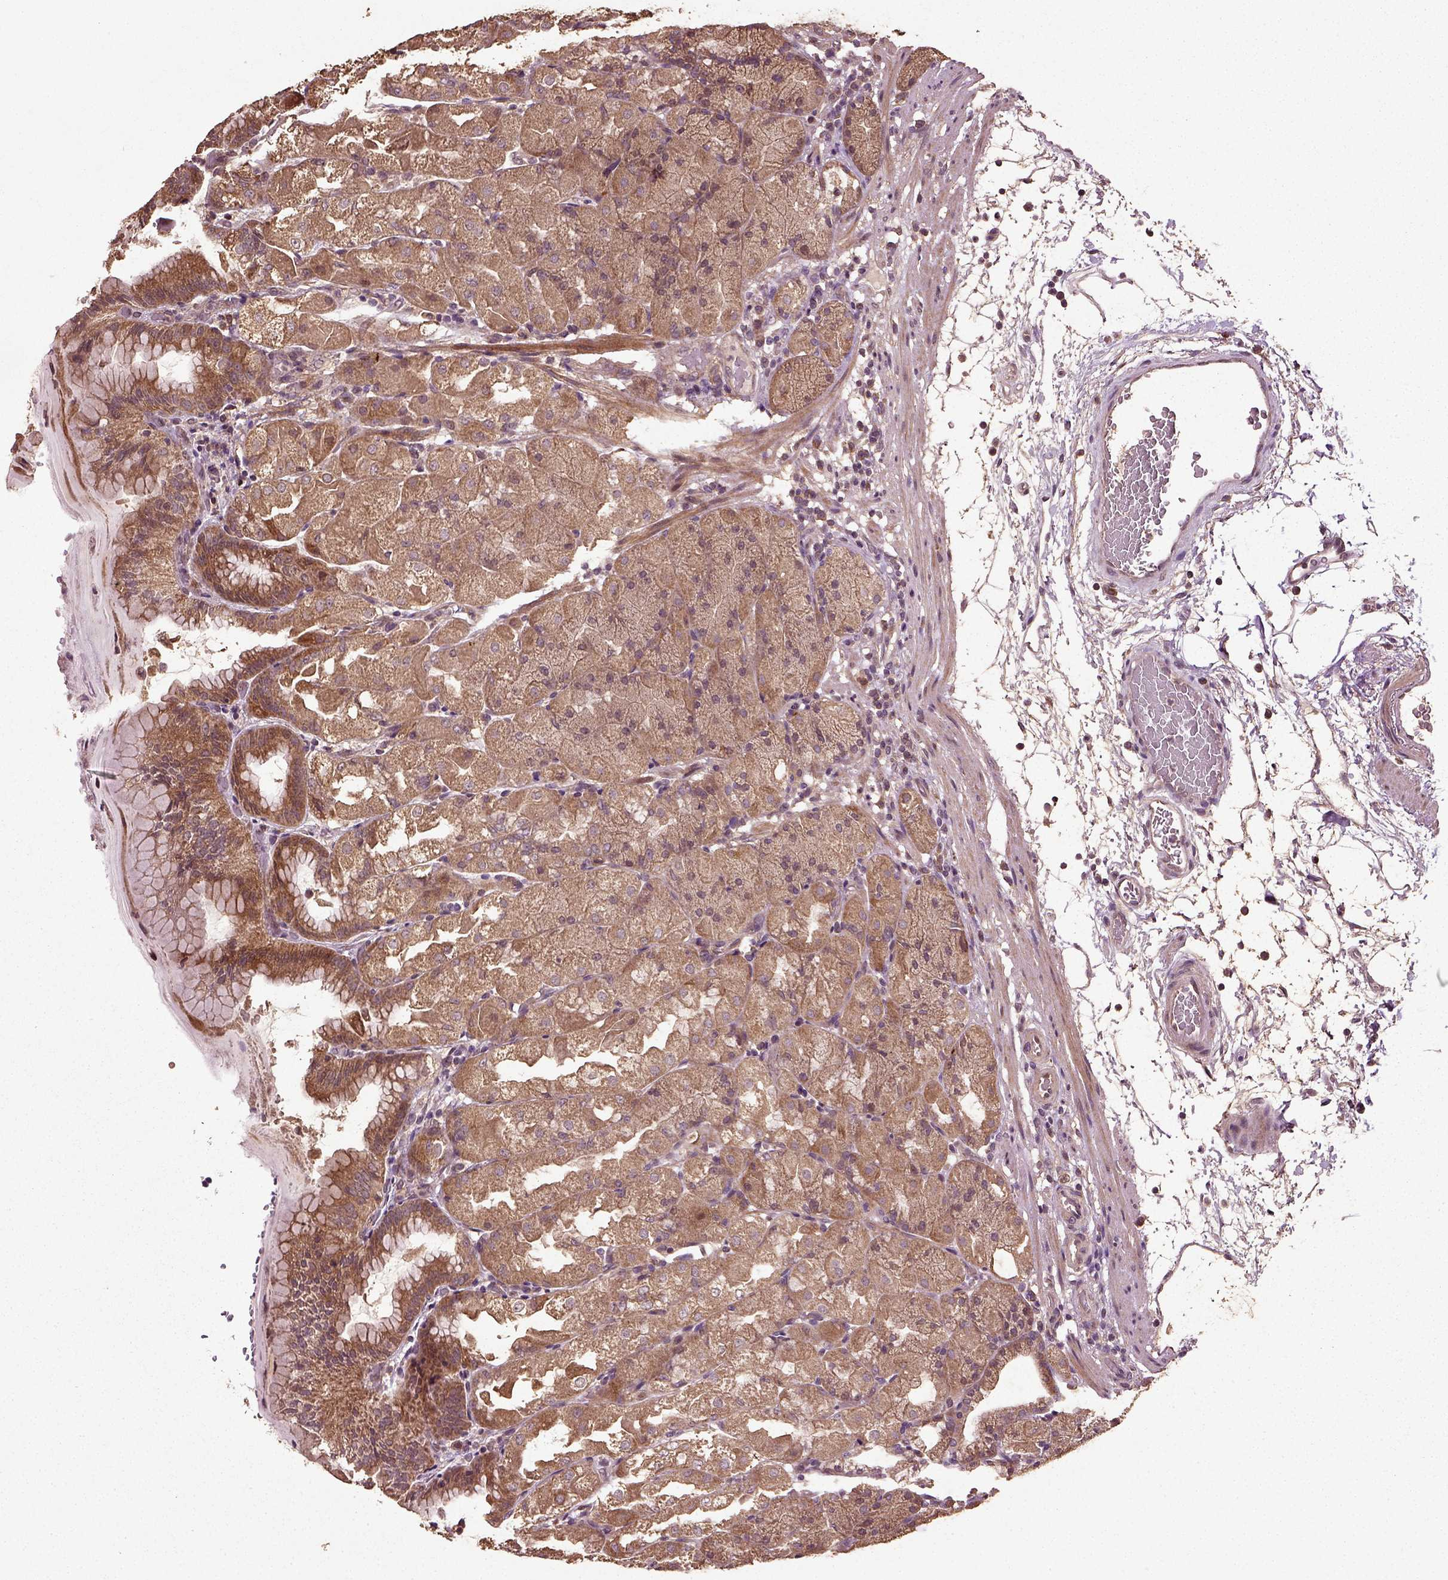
{"staining": {"intensity": "moderate", "quantity": ">75%", "location": "cytoplasmic/membranous"}, "tissue": "stomach", "cell_type": "Glandular cells", "image_type": "normal", "snomed": [{"axis": "morphology", "description": "Normal tissue, NOS"}, {"axis": "topography", "description": "Stomach, upper"}, {"axis": "topography", "description": "Stomach"}, {"axis": "topography", "description": "Stomach, lower"}], "caption": "Immunohistochemical staining of unremarkable human stomach exhibits medium levels of moderate cytoplasmic/membranous expression in approximately >75% of glandular cells. The protein of interest is stained brown, and the nuclei are stained in blue (DAB (3,3'-diaminobenzidine) IHC with brightfield microscopy, high magnification).", "gene": "ERV3", "patient": {"sex": "male", "age": 62}}